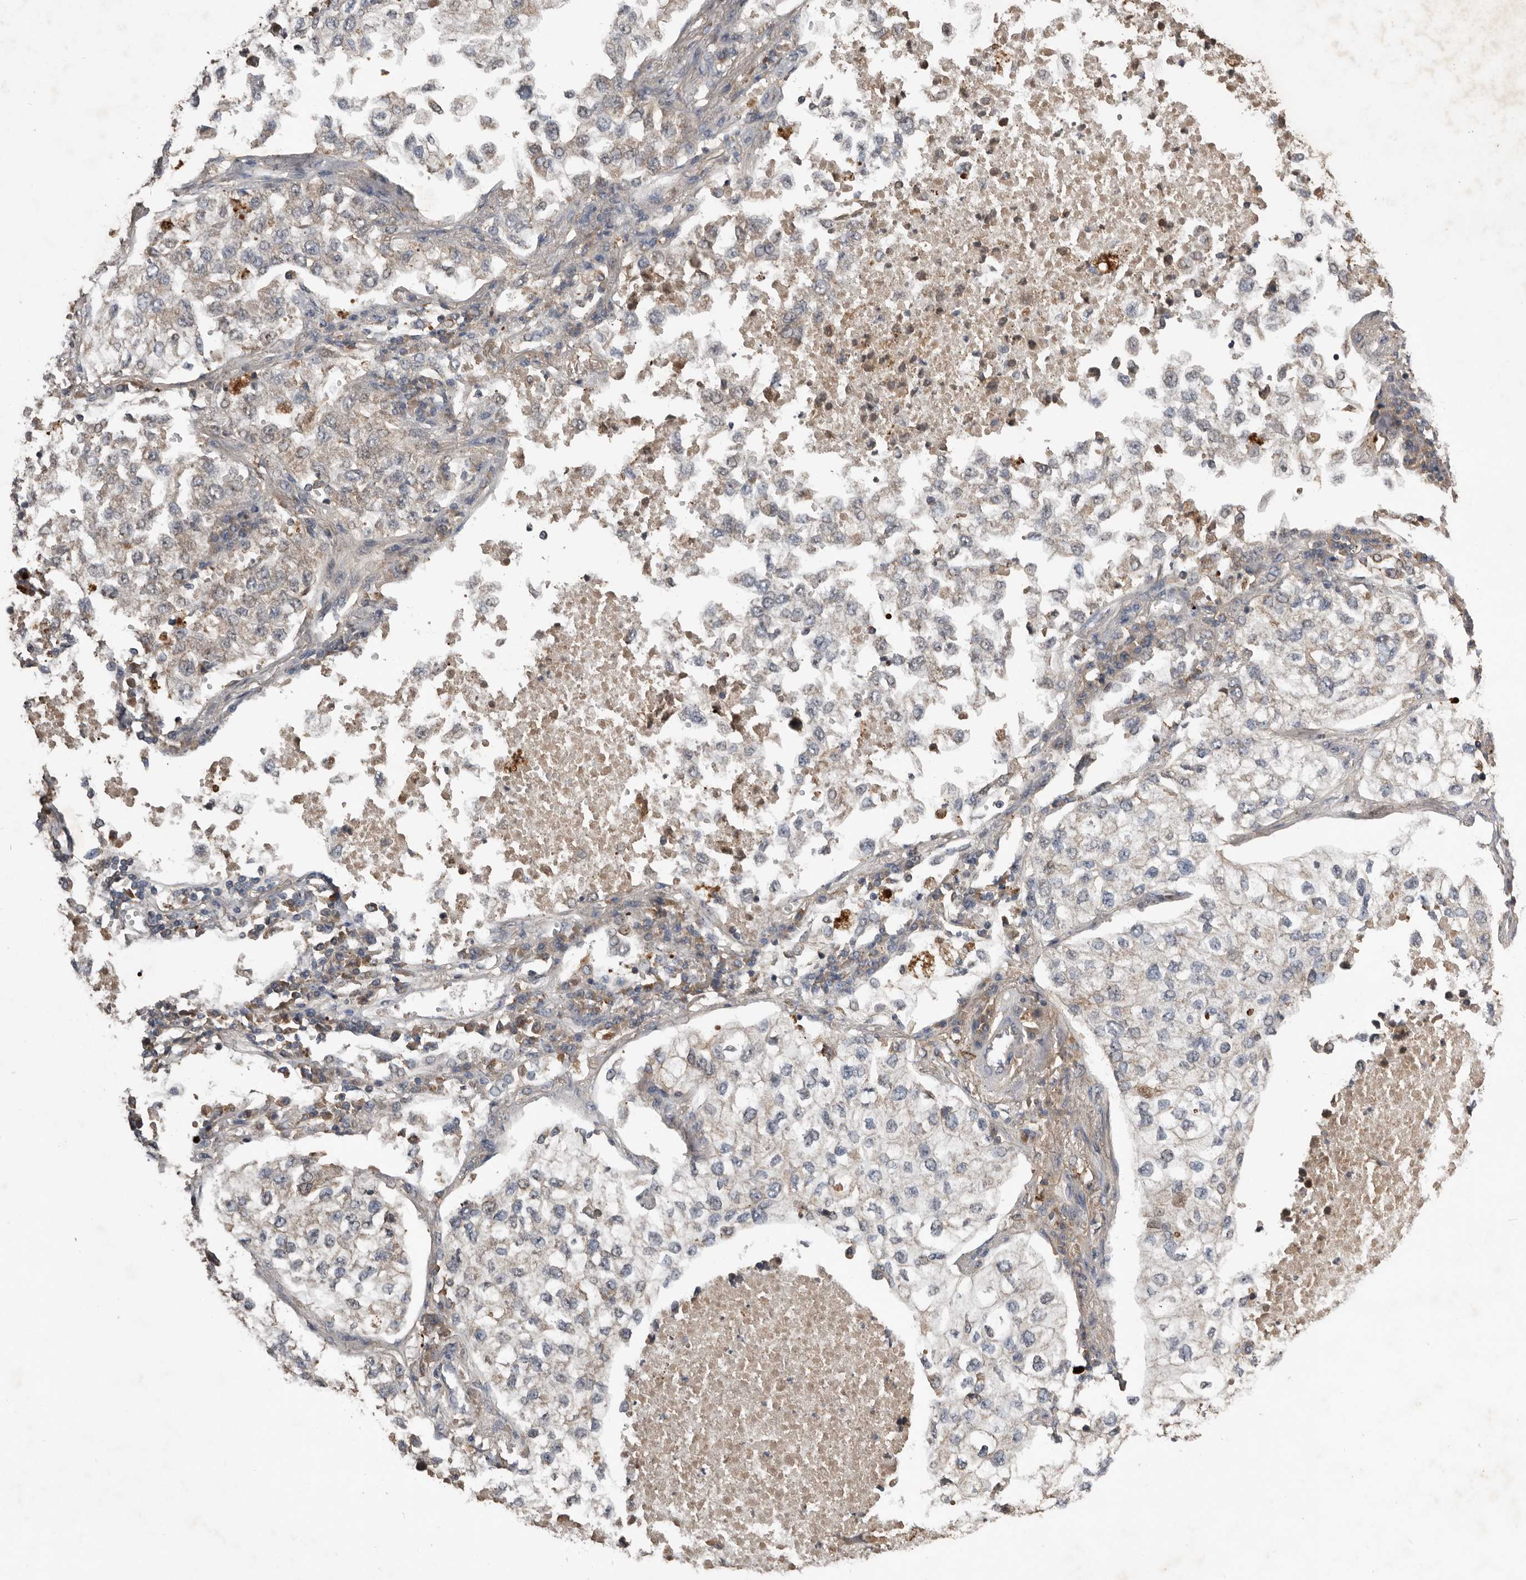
{"staining": {"intensity": "weak", "quantity": "<25%", "location": "cytoplasmic/membranous"}, "tissue": "lung cancer", "cell_type": "Tumor cells", "image_type": "cancer", "snomed": [{"axis": "morphology", "description": "Adenocarcinoma, NOS"}, {"axis": "topography", "description": "Lung"}], "caption": "Immunohistochemical staining of human lung cancer displays no significant expression in tumor cells. Brightfield microscopy of immunohistochemistry stained with DAB (brown) and hematoxylin (blue), captured at high magnification.", "gene": "NMUR1", "patient": {"sex": "male", "age": 63}}